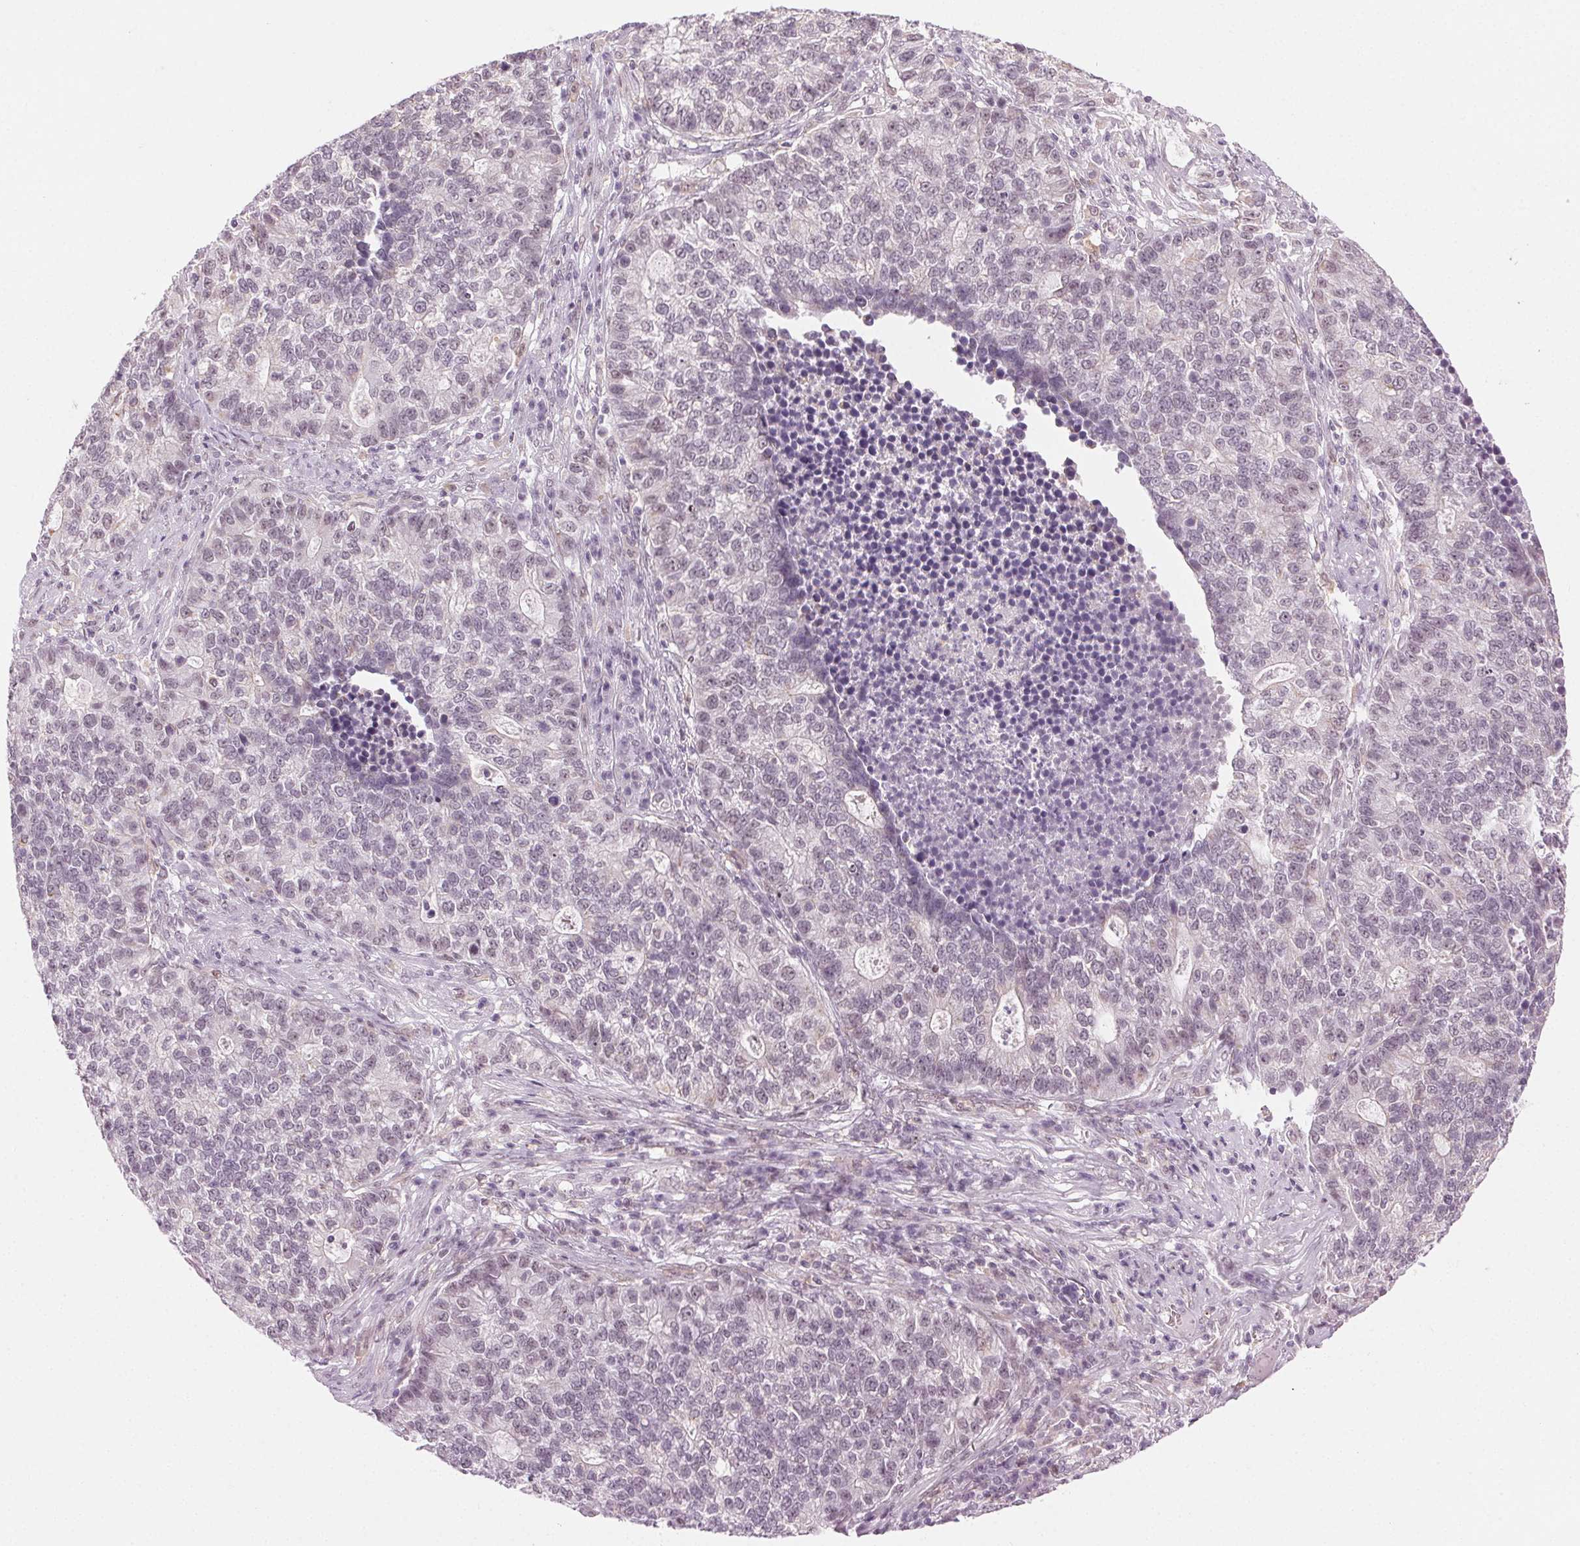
{"staining": {"intensity": "negative", "quantity": "none", "location": "none"}, "tissue": "lung cancer", "cell_type": "Tumor cells", "image_type": "cancer", "snomed": [{"axis": "morphology", "description": "Adenocarcinoma, NOS"}, {"axis": "topography", "description": "Lung"}], "caption": "Tumor cells are negative for brown protein staining in lung cancer.", "gene": "AIF1L", "patient": {"sex": "male", "age": 57}}